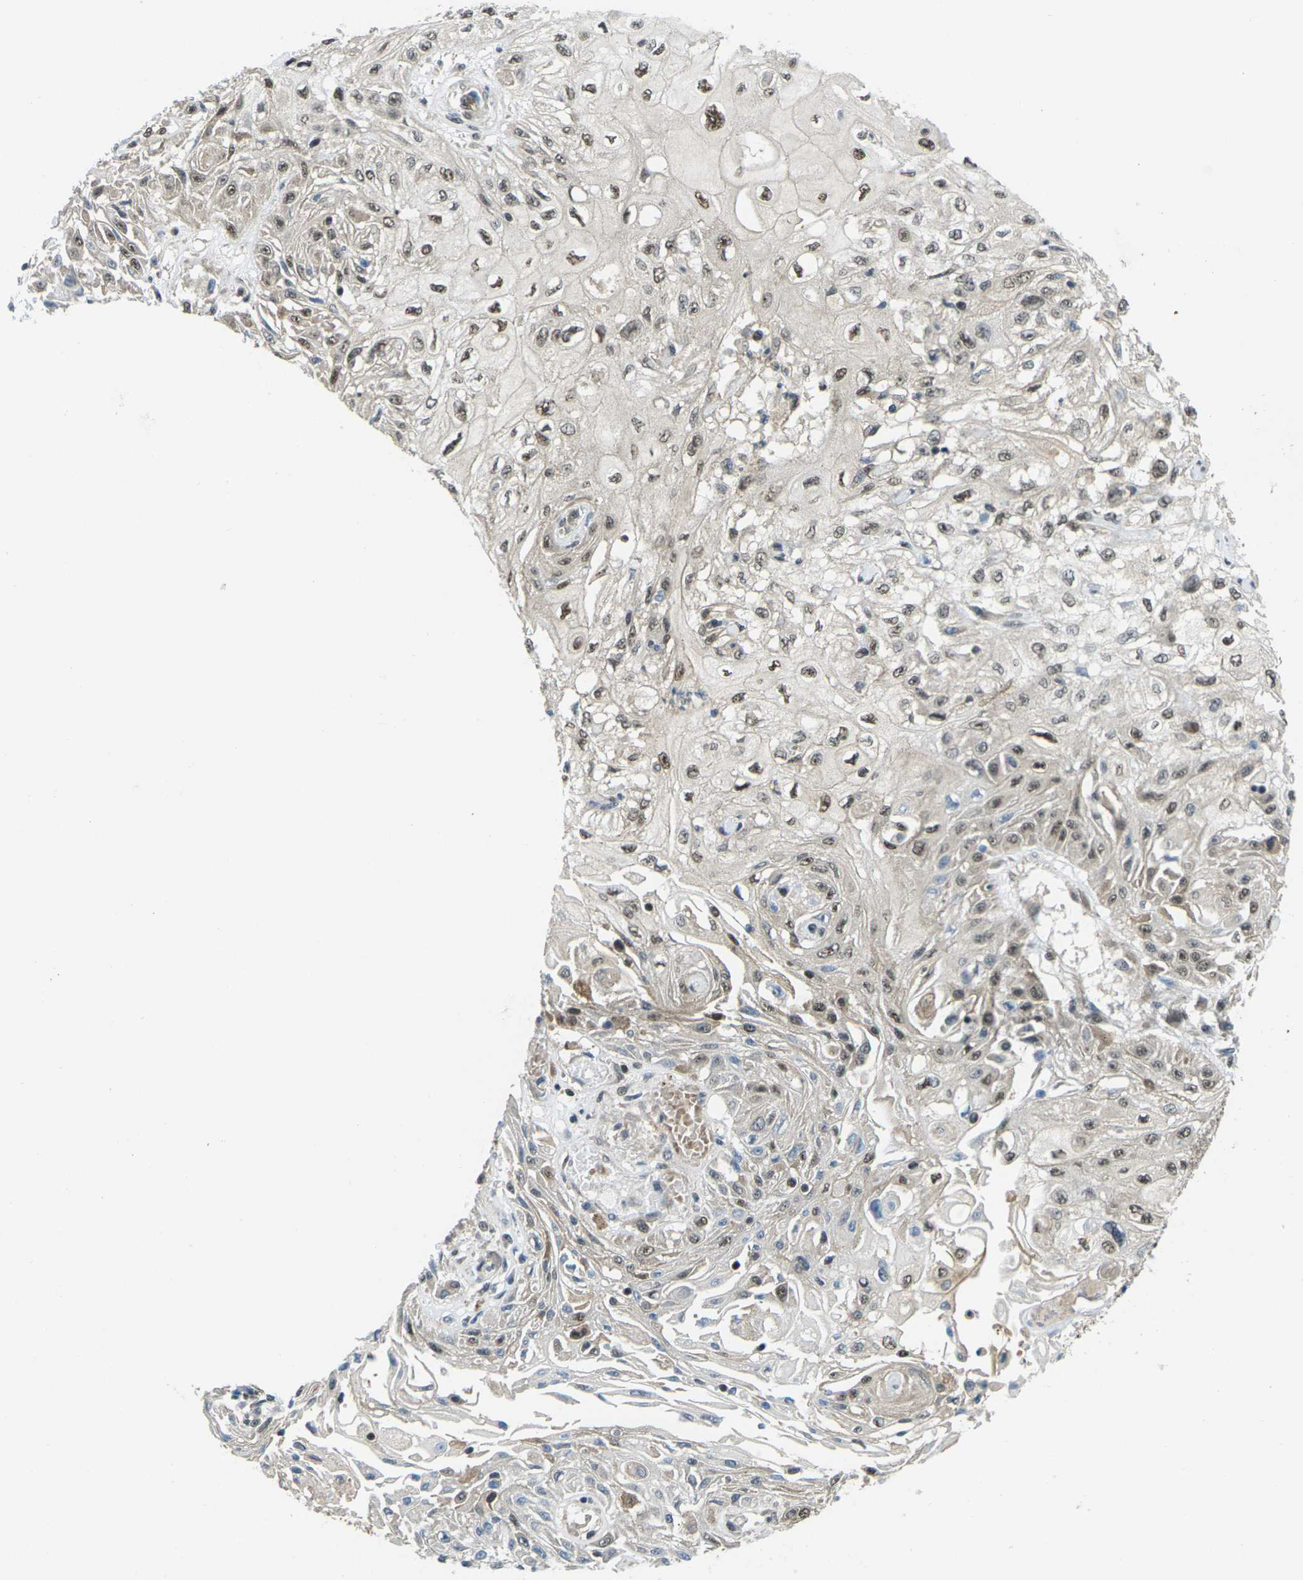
{"staining": {"intensity": "moderate", "quantity": ">75%", "location": "nuclear"}, "tissue": "skin cancer", "cell_type": "Tumor cells", "image_type": "cancer", "snomed": [{"axis": "morphology", "description": "Squamous cell carcinoma, NOS"}, {"axis": "topography", "description": "Skin"}], "caption": "Human skin cancer (squamous cell carcinoma) stained with a brown dye demonstrates moderate nuclear positive expression in about >75% of tumor cells.", "gene": "UBE2S", "patient": {"sex": "male", "age": 75}}